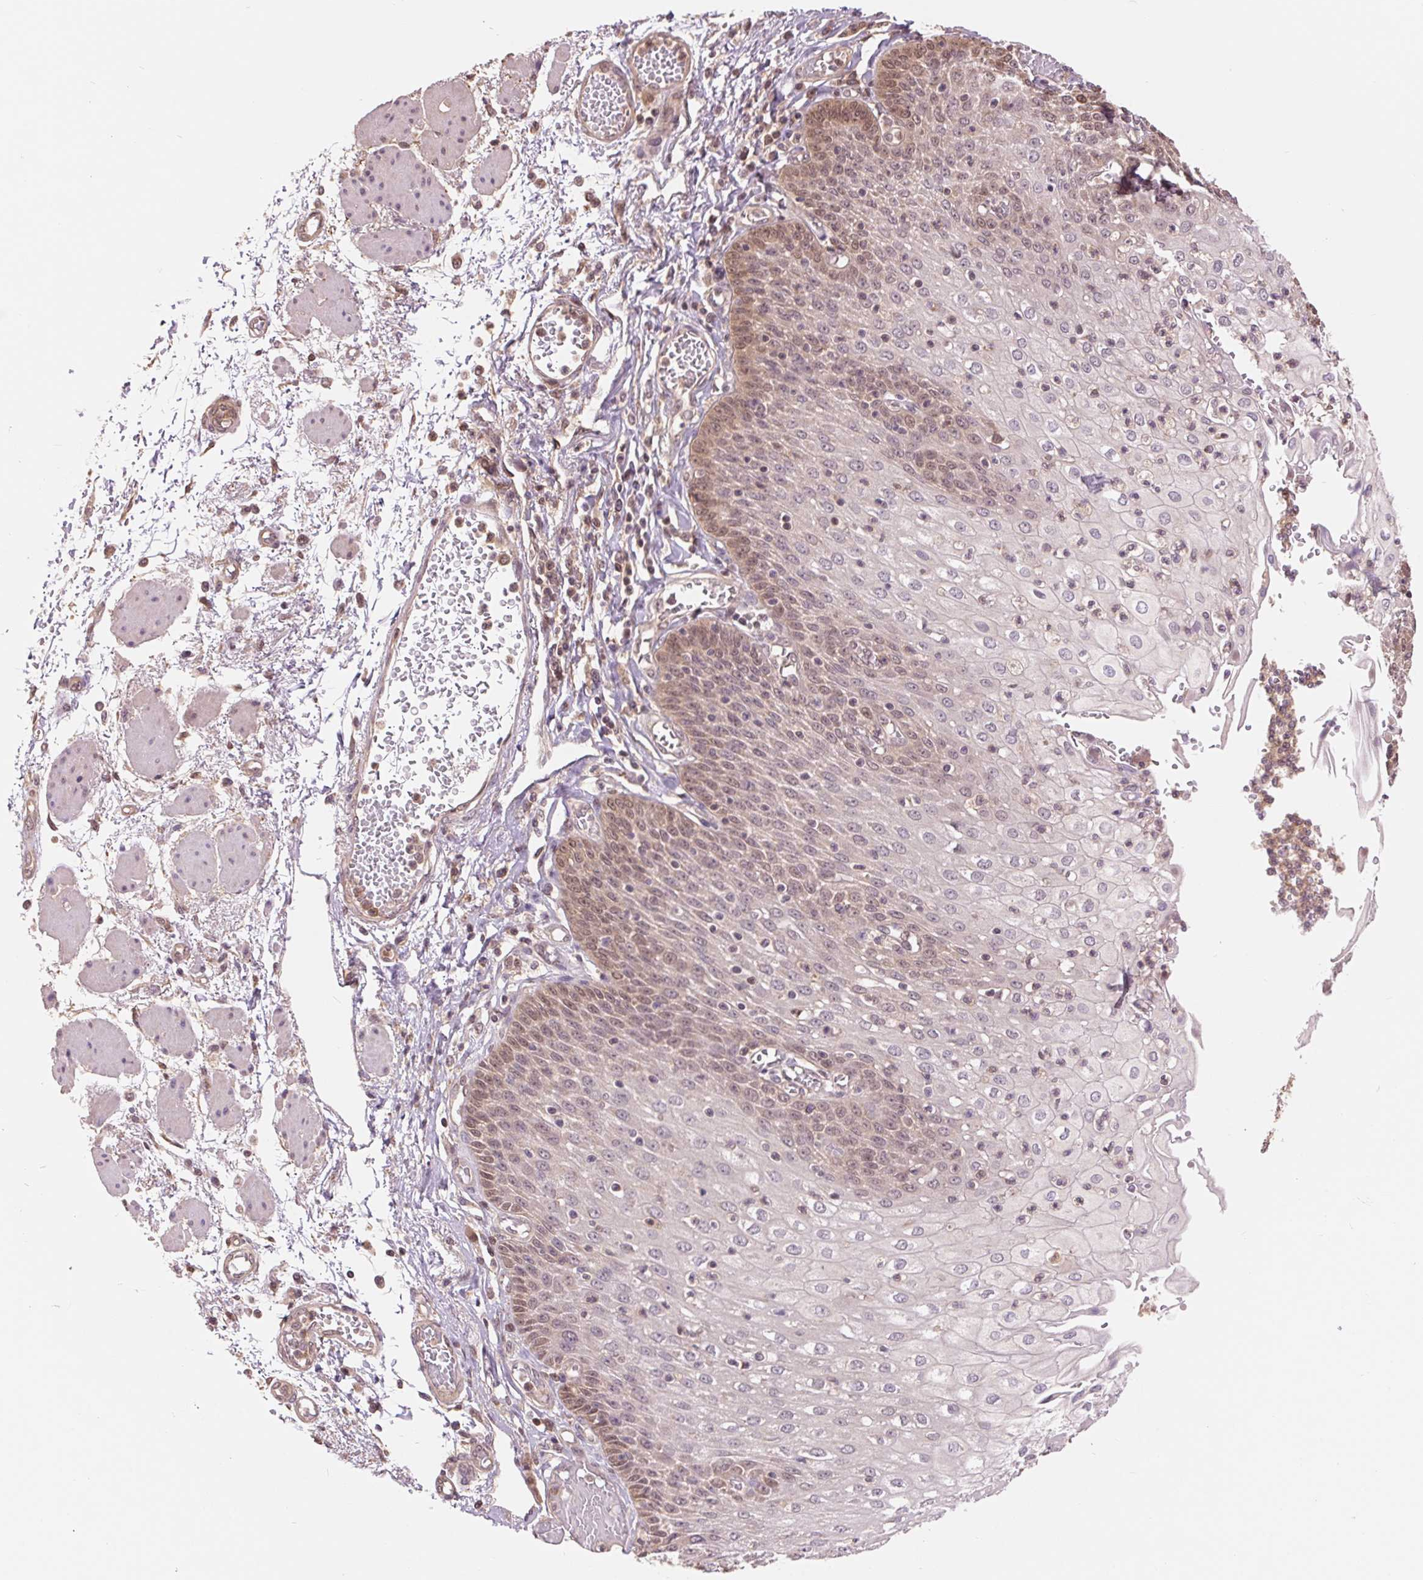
{"staining": {"intensity": "weak", "quantity": "25%-75%", "location": "cytoplasmic/membranous,nuclear"}, "tissue": "esophagus", "cell_type": "Squamous epithelial cells", "image_type": "normal", "snomed": [{"axis": "morphology", "description": "Normal tissue, NOS"}, {"axis": "morphology", "description": "Adenocarcinoma, NOS"}, {"axis": "topography", "description": "Esophagus"}], "caption": "Unremarkable esophagus demonstrates weak cytoplasmic/membranous,nuclear positivity in approximately 25%-75% of squamous epithelial cells (Brightfield microscopy of DAB IHC at high magnification)..", "gene": "TMEM273", "patient": {"sex": "male", "age": 81}}